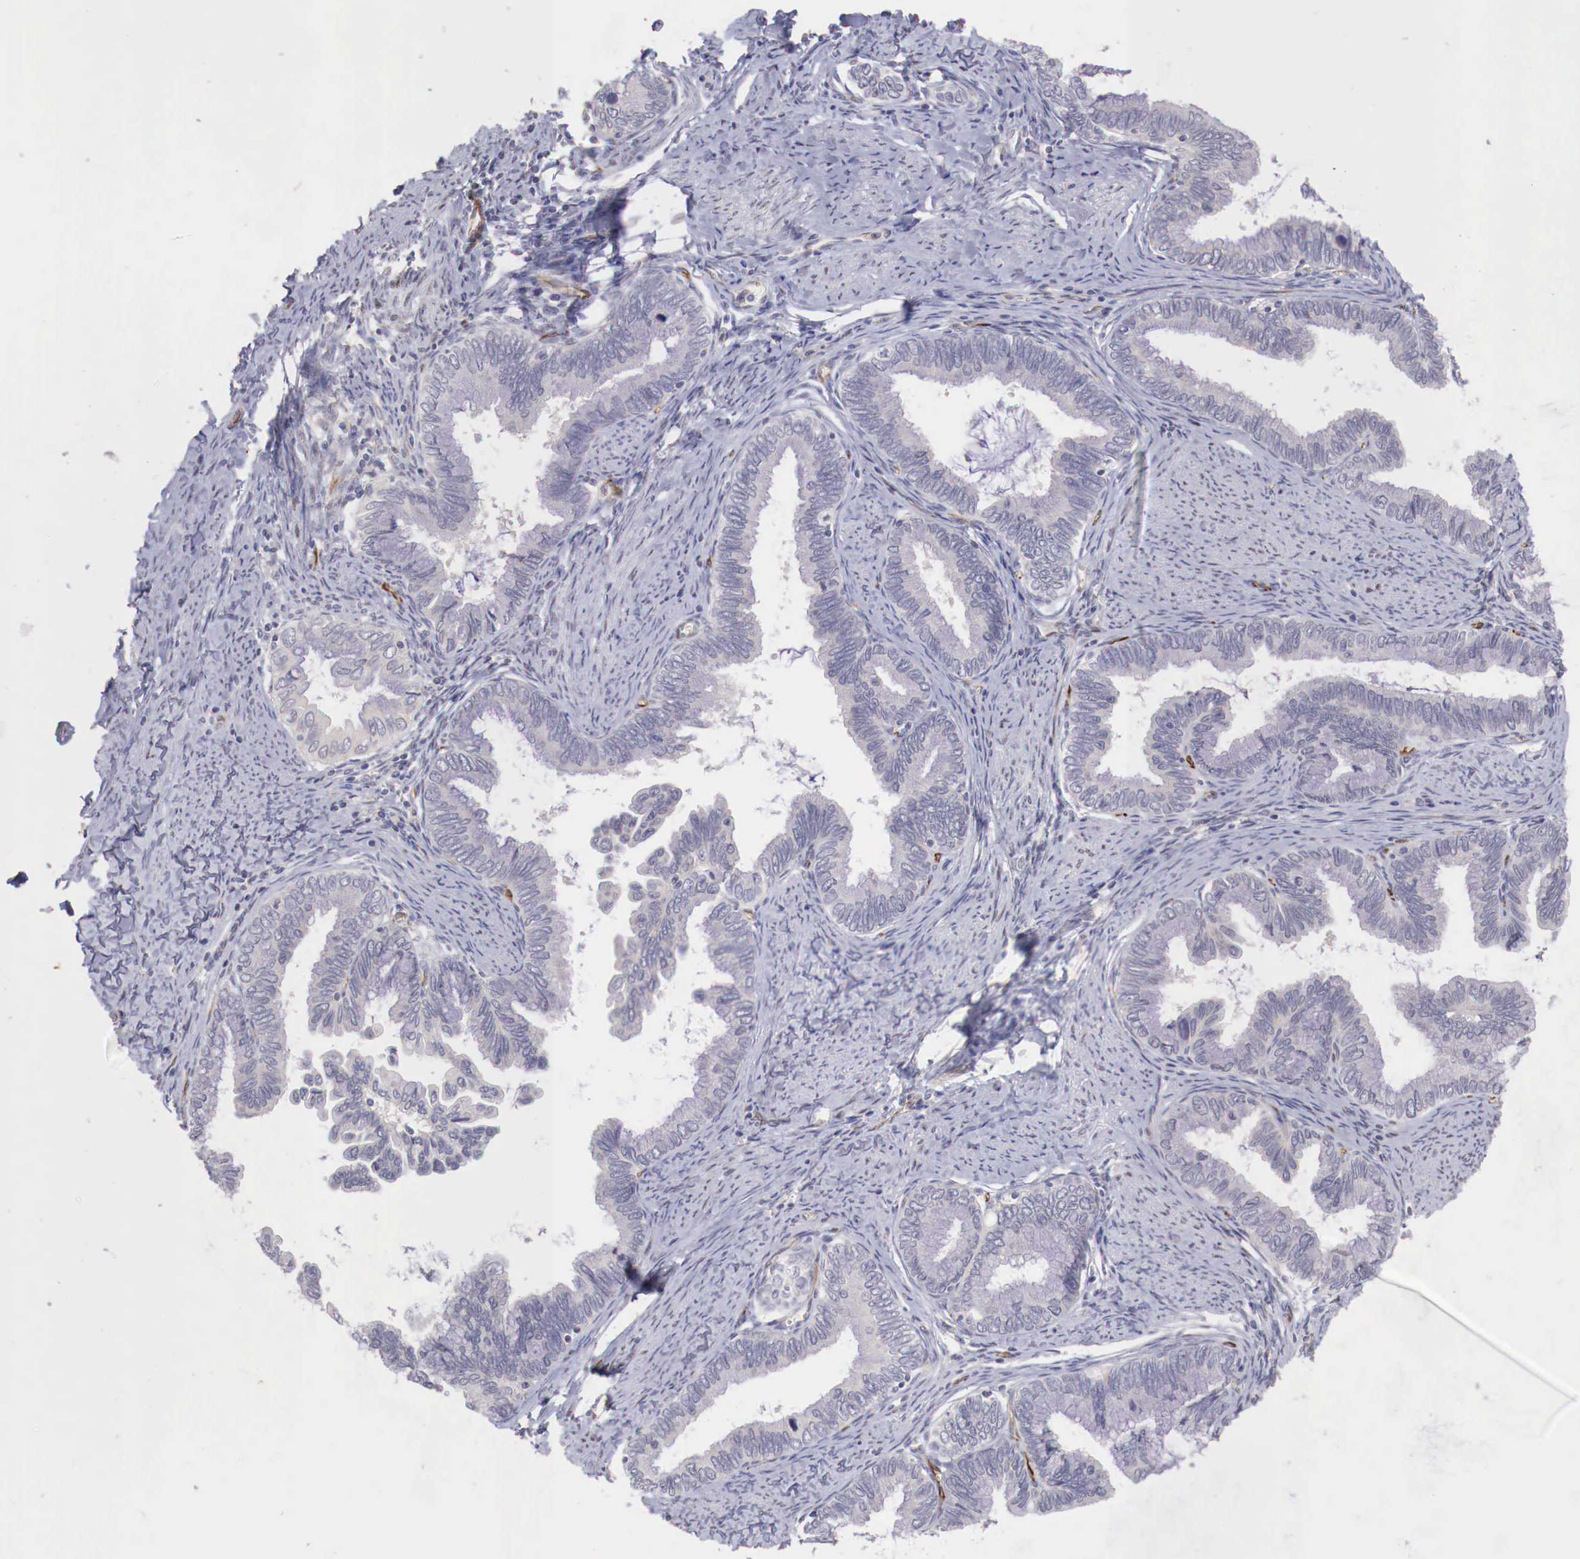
{"staining": {"intensity": "negative", "quantity": "none", "location": "none"}, "tissue": "cervical cancer", "cell_type": "Tumor cells", "image_type": "cancer", "snomed": [{"axis": "morphology", "description": "Adenocarcinoma, NOS"}, {"axis": "topography", "description": "Cervix"}], "caption": "Tumor cells show no significant protein staining in cervical cancer.", "gene": "WT1", "patient": {"sex": "female", "age": 49}}